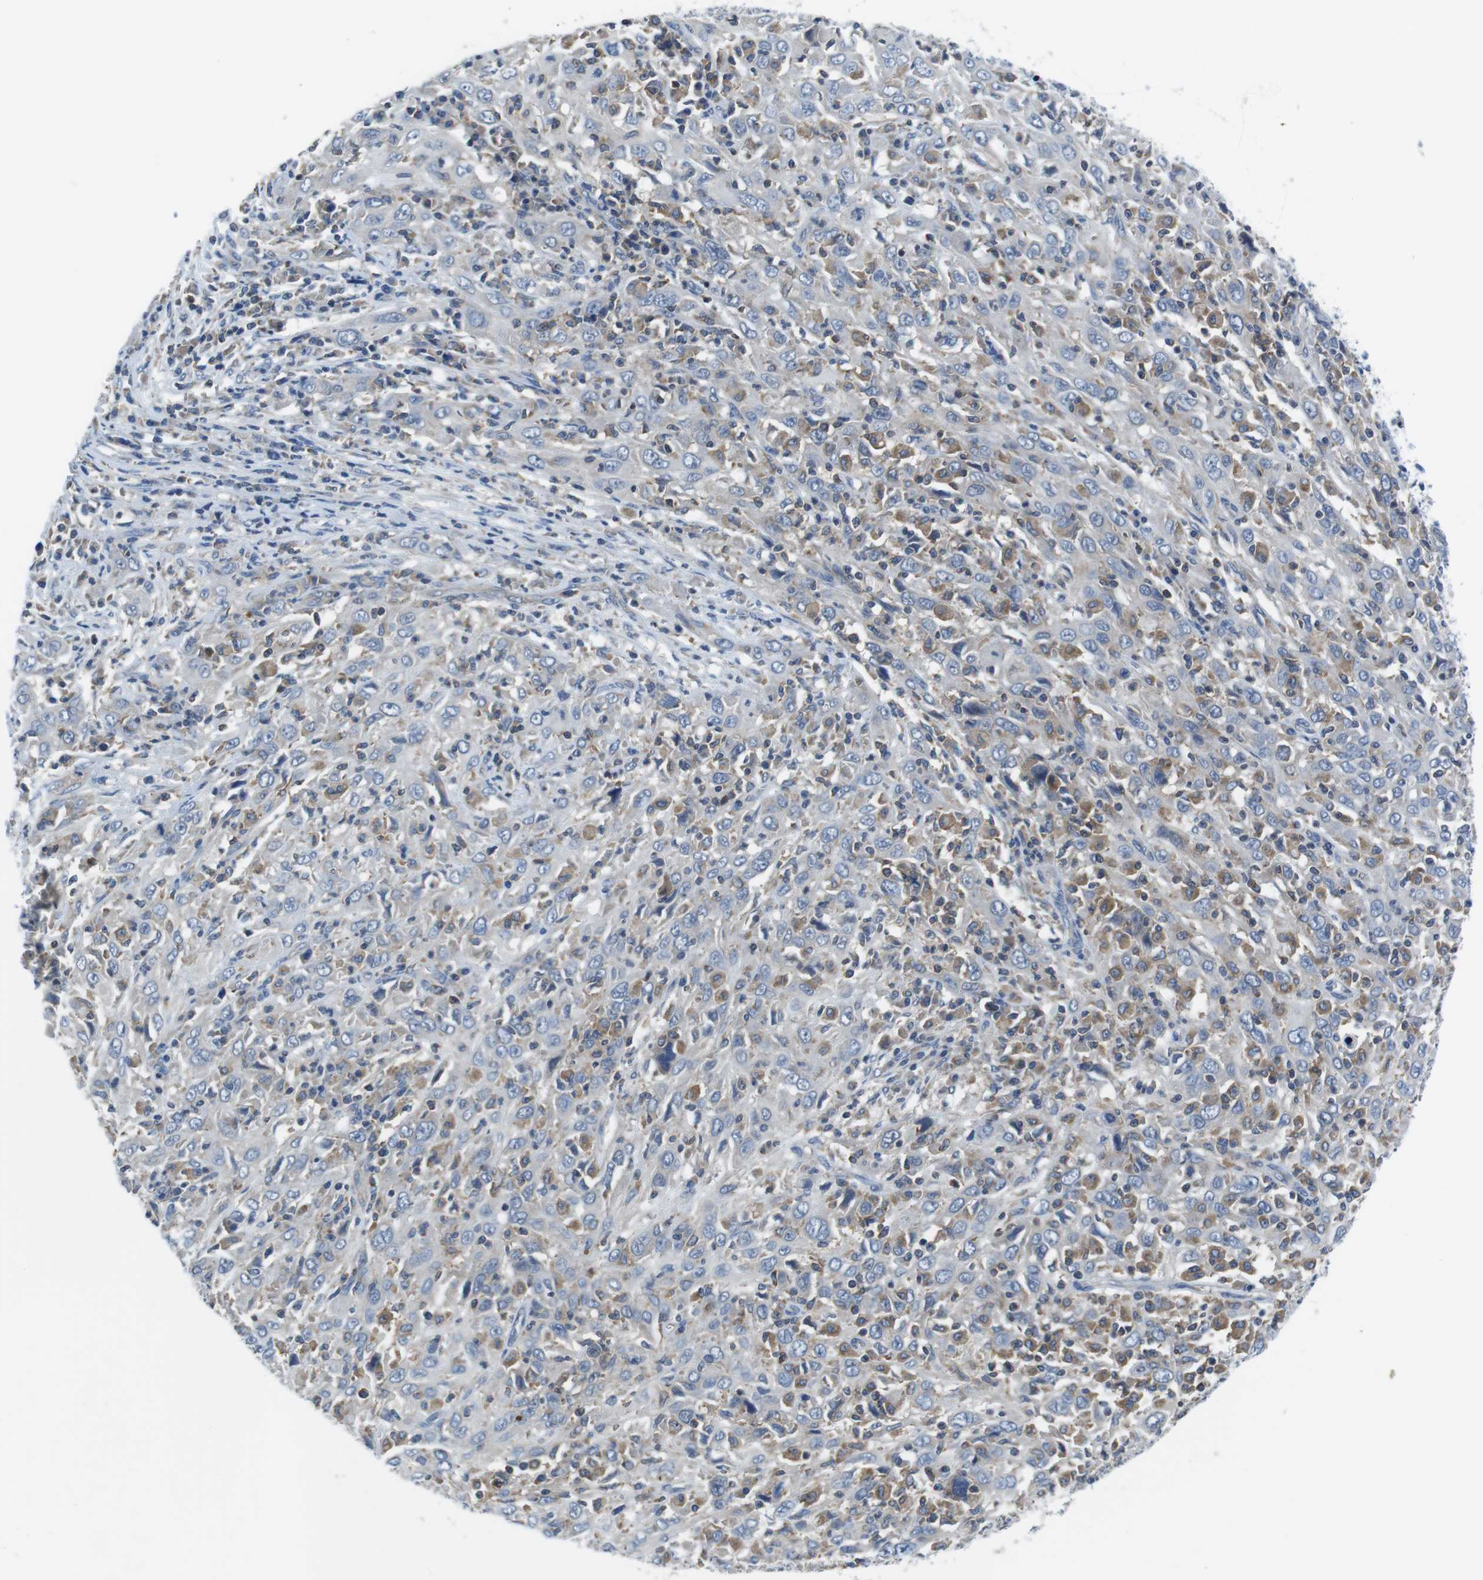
{"staining": {"intensity": "negative", "quantity": "none", "location": "none"}, "tissue": "cervical cancer", "cell_type": "Tumor cells", "image_type": "cancer", "snomed": [{"axis": "morphology", "description": "Squamous cell carcinoma, NOS"}, {"axis": "topography", "description": "Cervix"}], "caption": "Tumor cells are negative for brown protein staining in cervical squamous cell carcinoma.", "gene": "PIK3CD", "patient": {"sex": "female", "age": 46}}